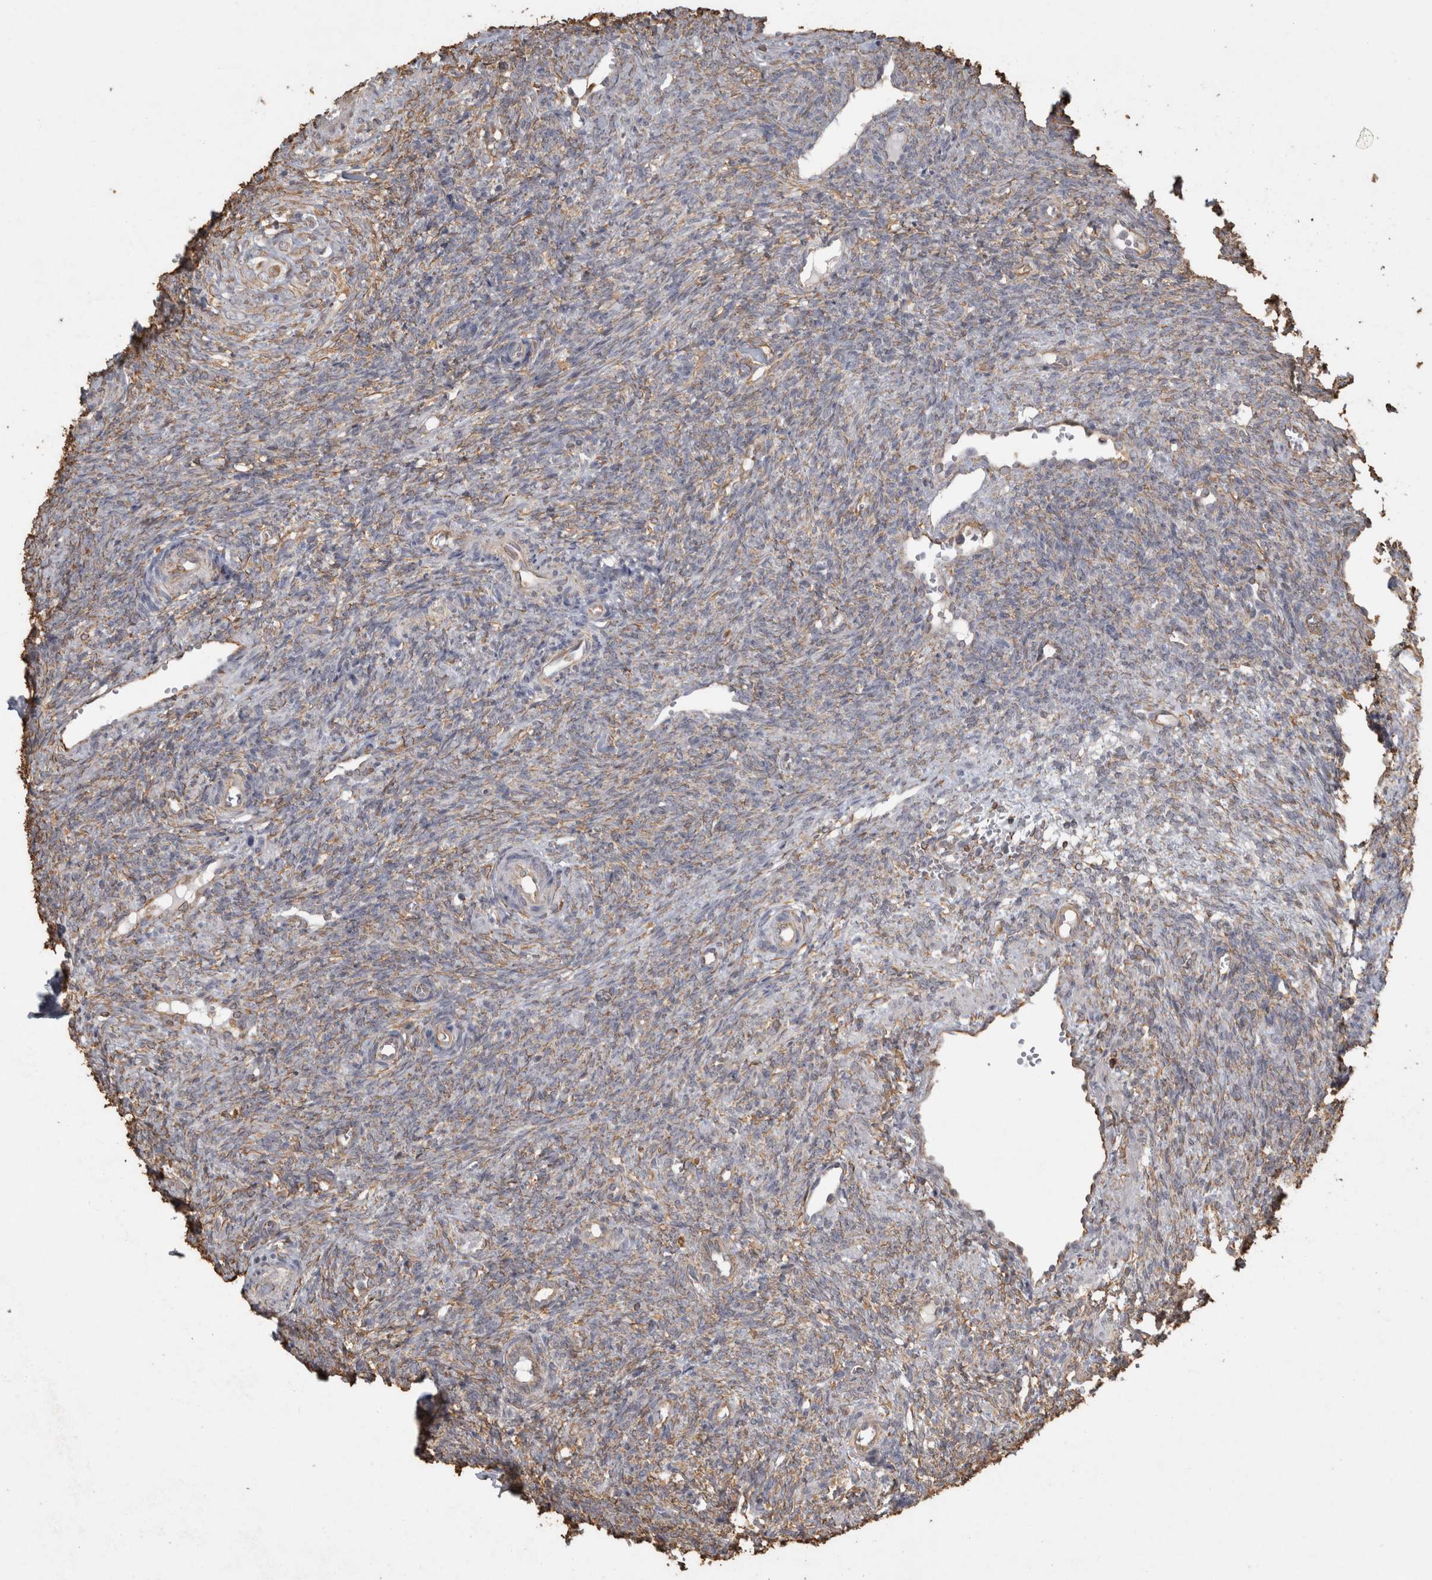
{"staining": {"intensity": "weak", "quantity": "25%-75%", "location": "cytoplasmic/membranous"}, "tissue": "ovary", "cell_type": "Ovarian stroma cells", "image_type": "normal", "snomed": [{"axis": "morphology", "description": "Normal tissue, NOS"}, {"axis": "topography", "description": "Ovary"}], "caption": "A high-resolution histopathology image shows immunohistochemistry (IHC) staining of normal ovary, which shows weak cytoplasmic/membranous expression in approximately 25%-75% of ovarian stroma cells.", "gene": "REPS2", "patient": {"sex": "female", "age": 41}}